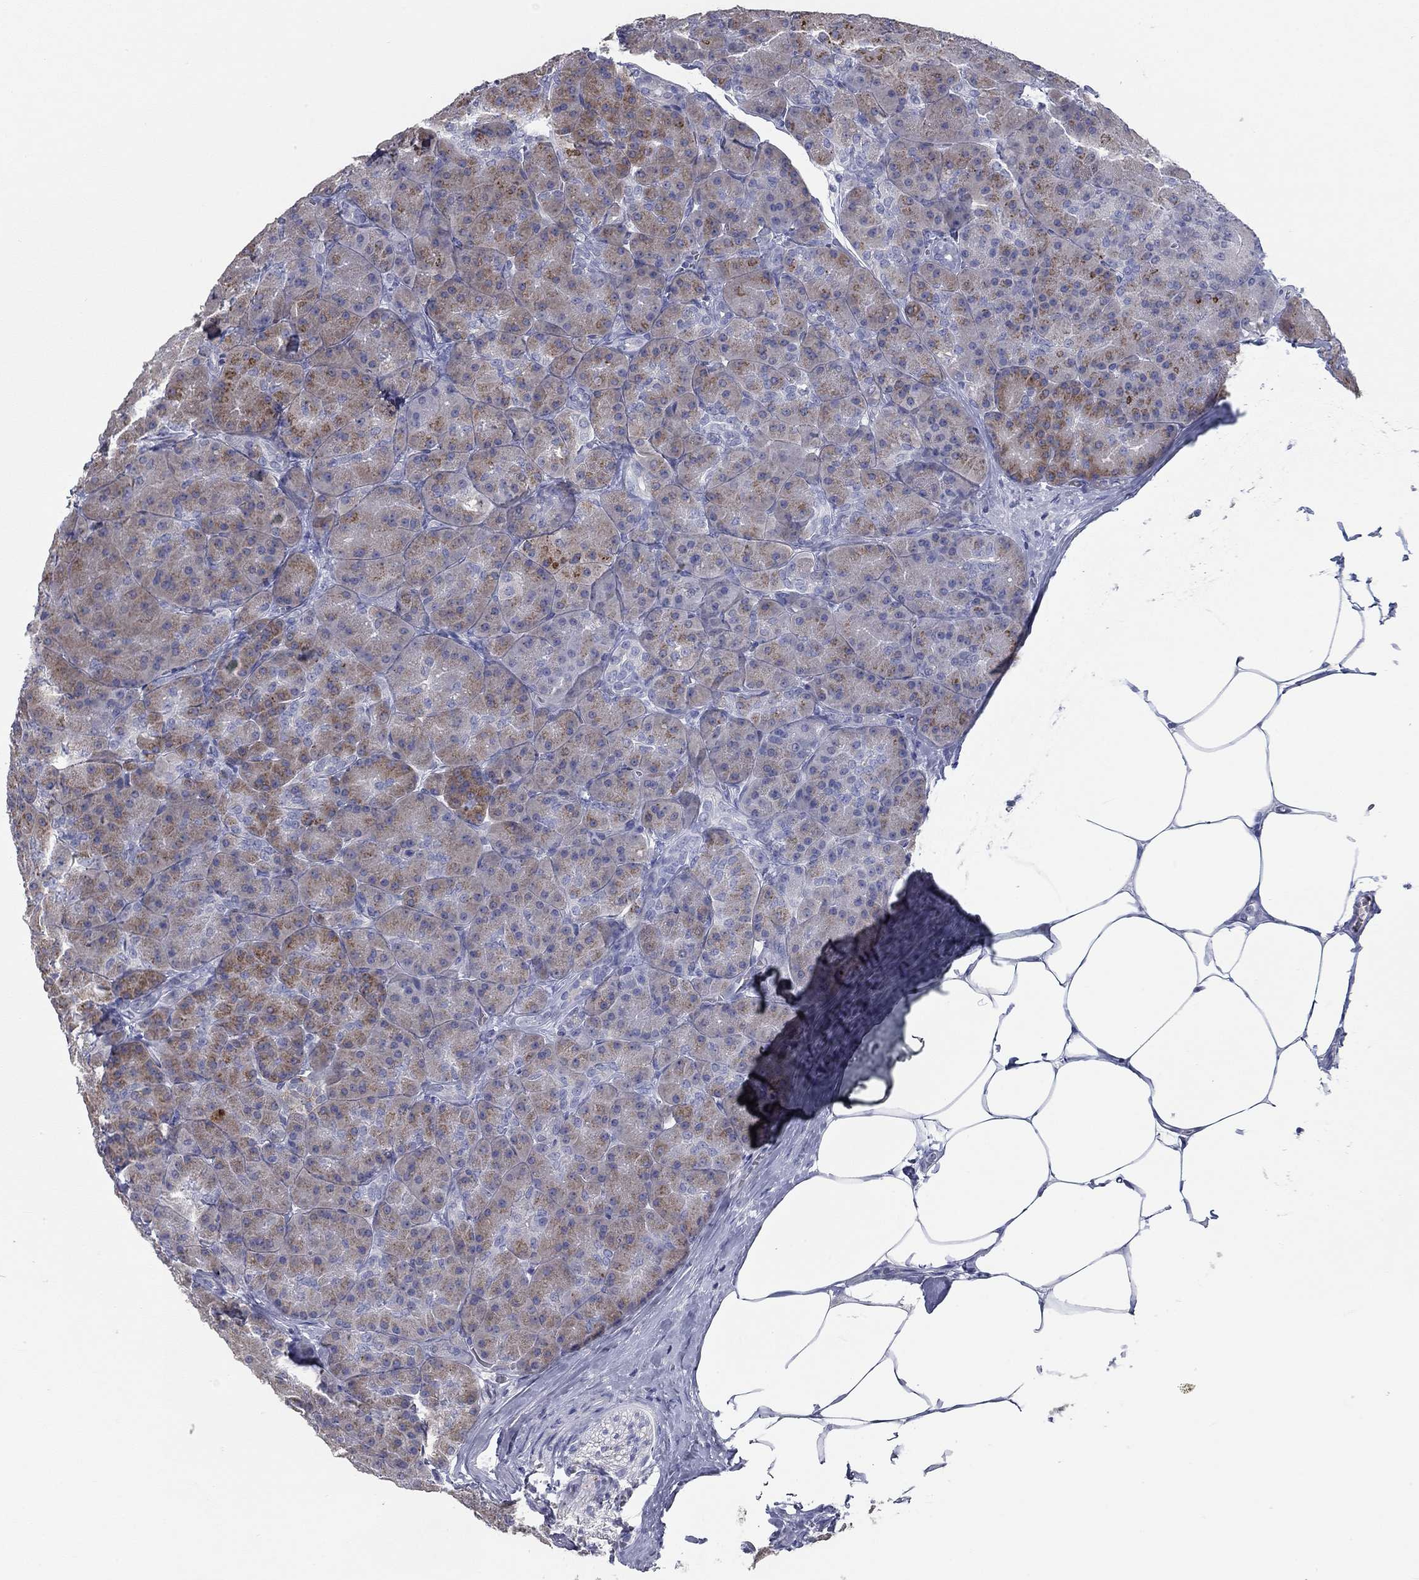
{"staining": {"intensity": "moderate", "quantity": "<25%", "location": "cytoplasmic/membranous"}, "tissue": "pancreas", "cell_type": "Exocrine glandular cells", "image_type": "normal", "snomed": [{"axis": "morphology", "description": "Normal tissue, NOS"}, {"axis": "topography", "description": "Pancreas"}], "caption": "Benign pancreas shows moderate cytoplasmic/membranous positivity in about <25% of exocrine glandular cells, visualized by immunohistochemistry.", "gene": "TAC1", "patient": {"sex": "male", "age": 57}}